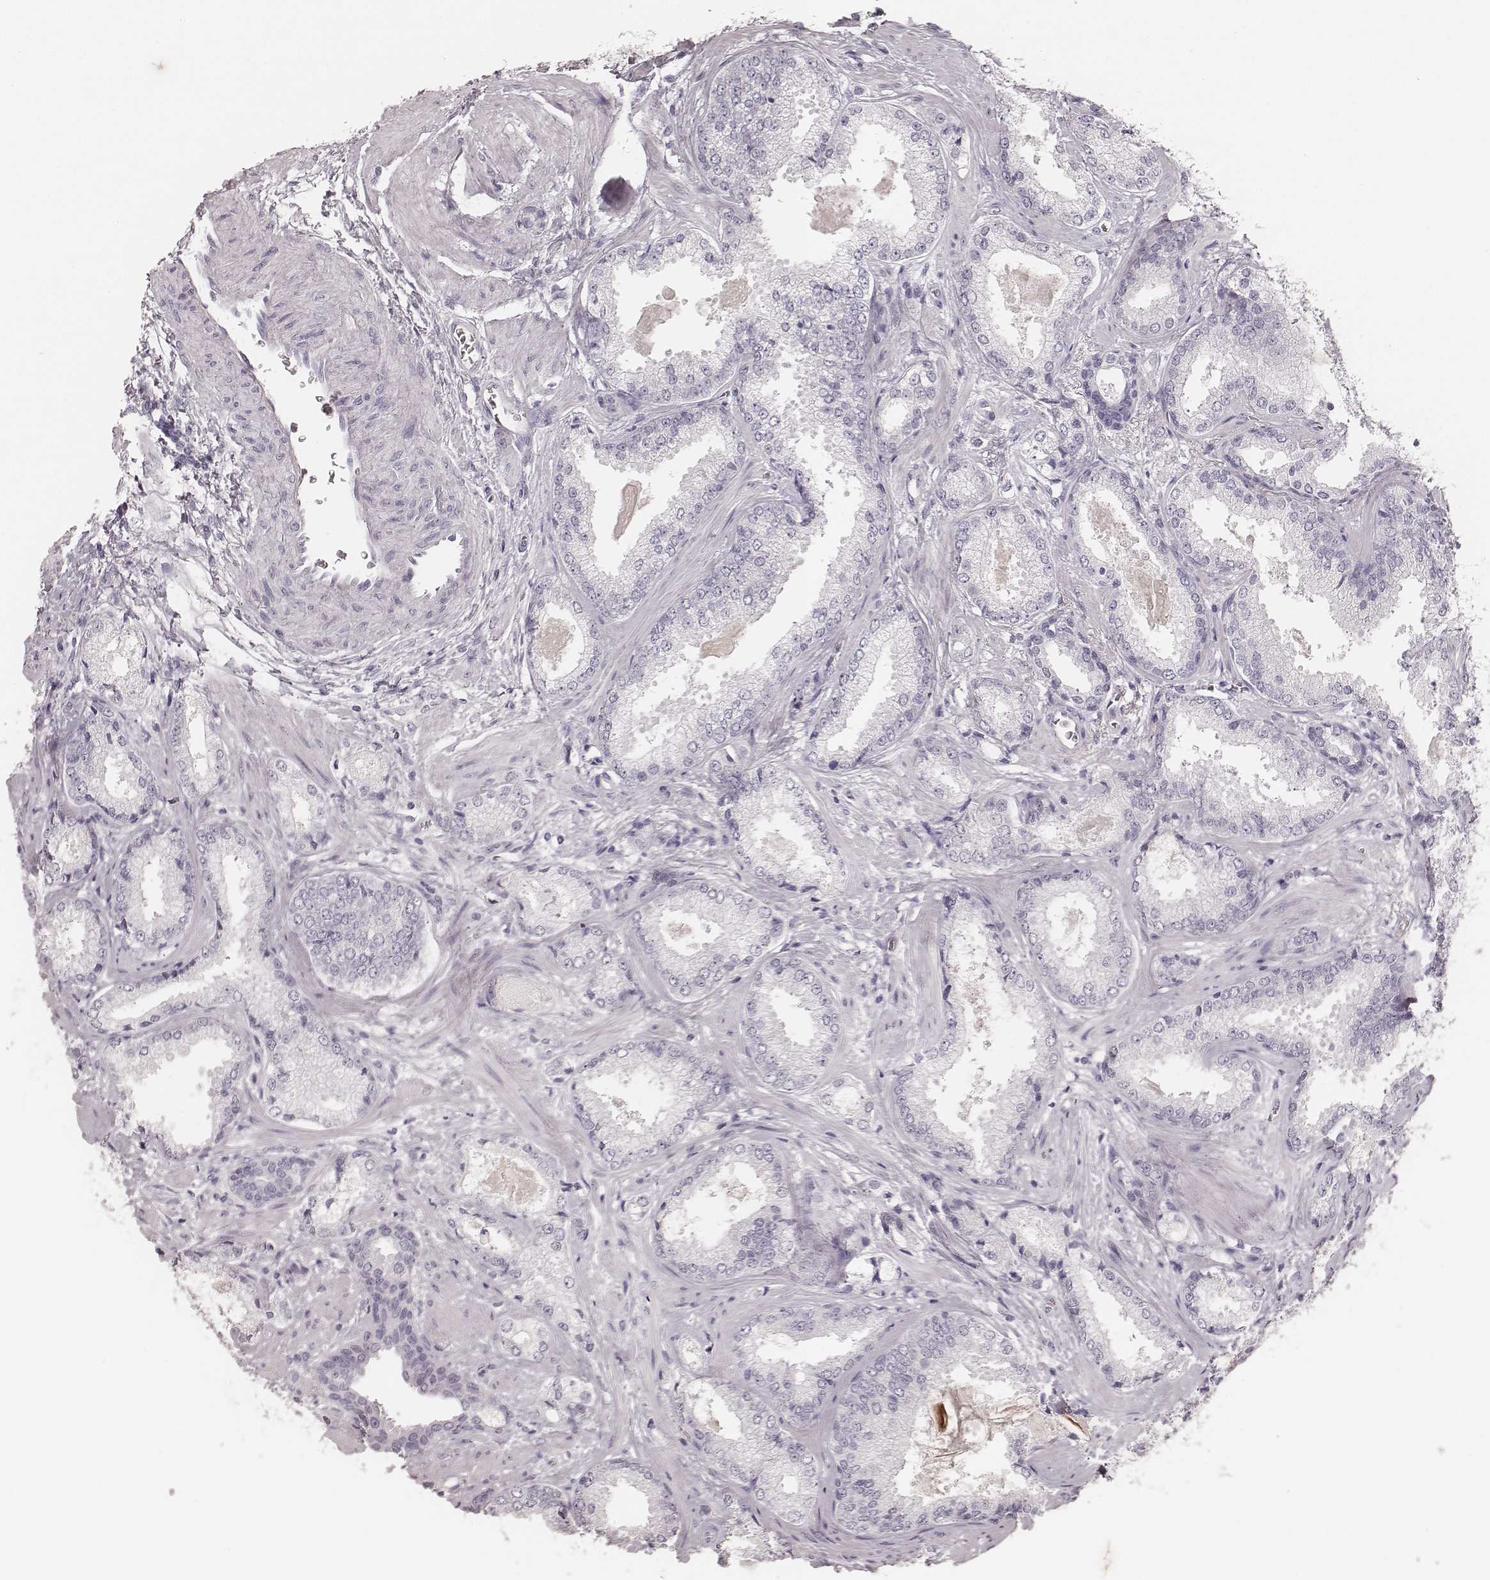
{"staining": {"intensity": "negative", "quantity": "none", "location": "none"}, "tissue": "prostate cancer", "cell_type": "Tumor cells", "image_type": "cancer", "snomed": [{"axis": "morphology", "description": "Adenocarcinoma, Low grade"}, {"axis": "topography", "description": "Prostate"}], "caption": "The image shows no staining of tumor cells in prostate cancer (low-grade adenocarcinoma). (DAB immunohistochemistry (IHC), high magnification).", "gene": "KRT26", "patient": {"sex": "male", "age": 56}}